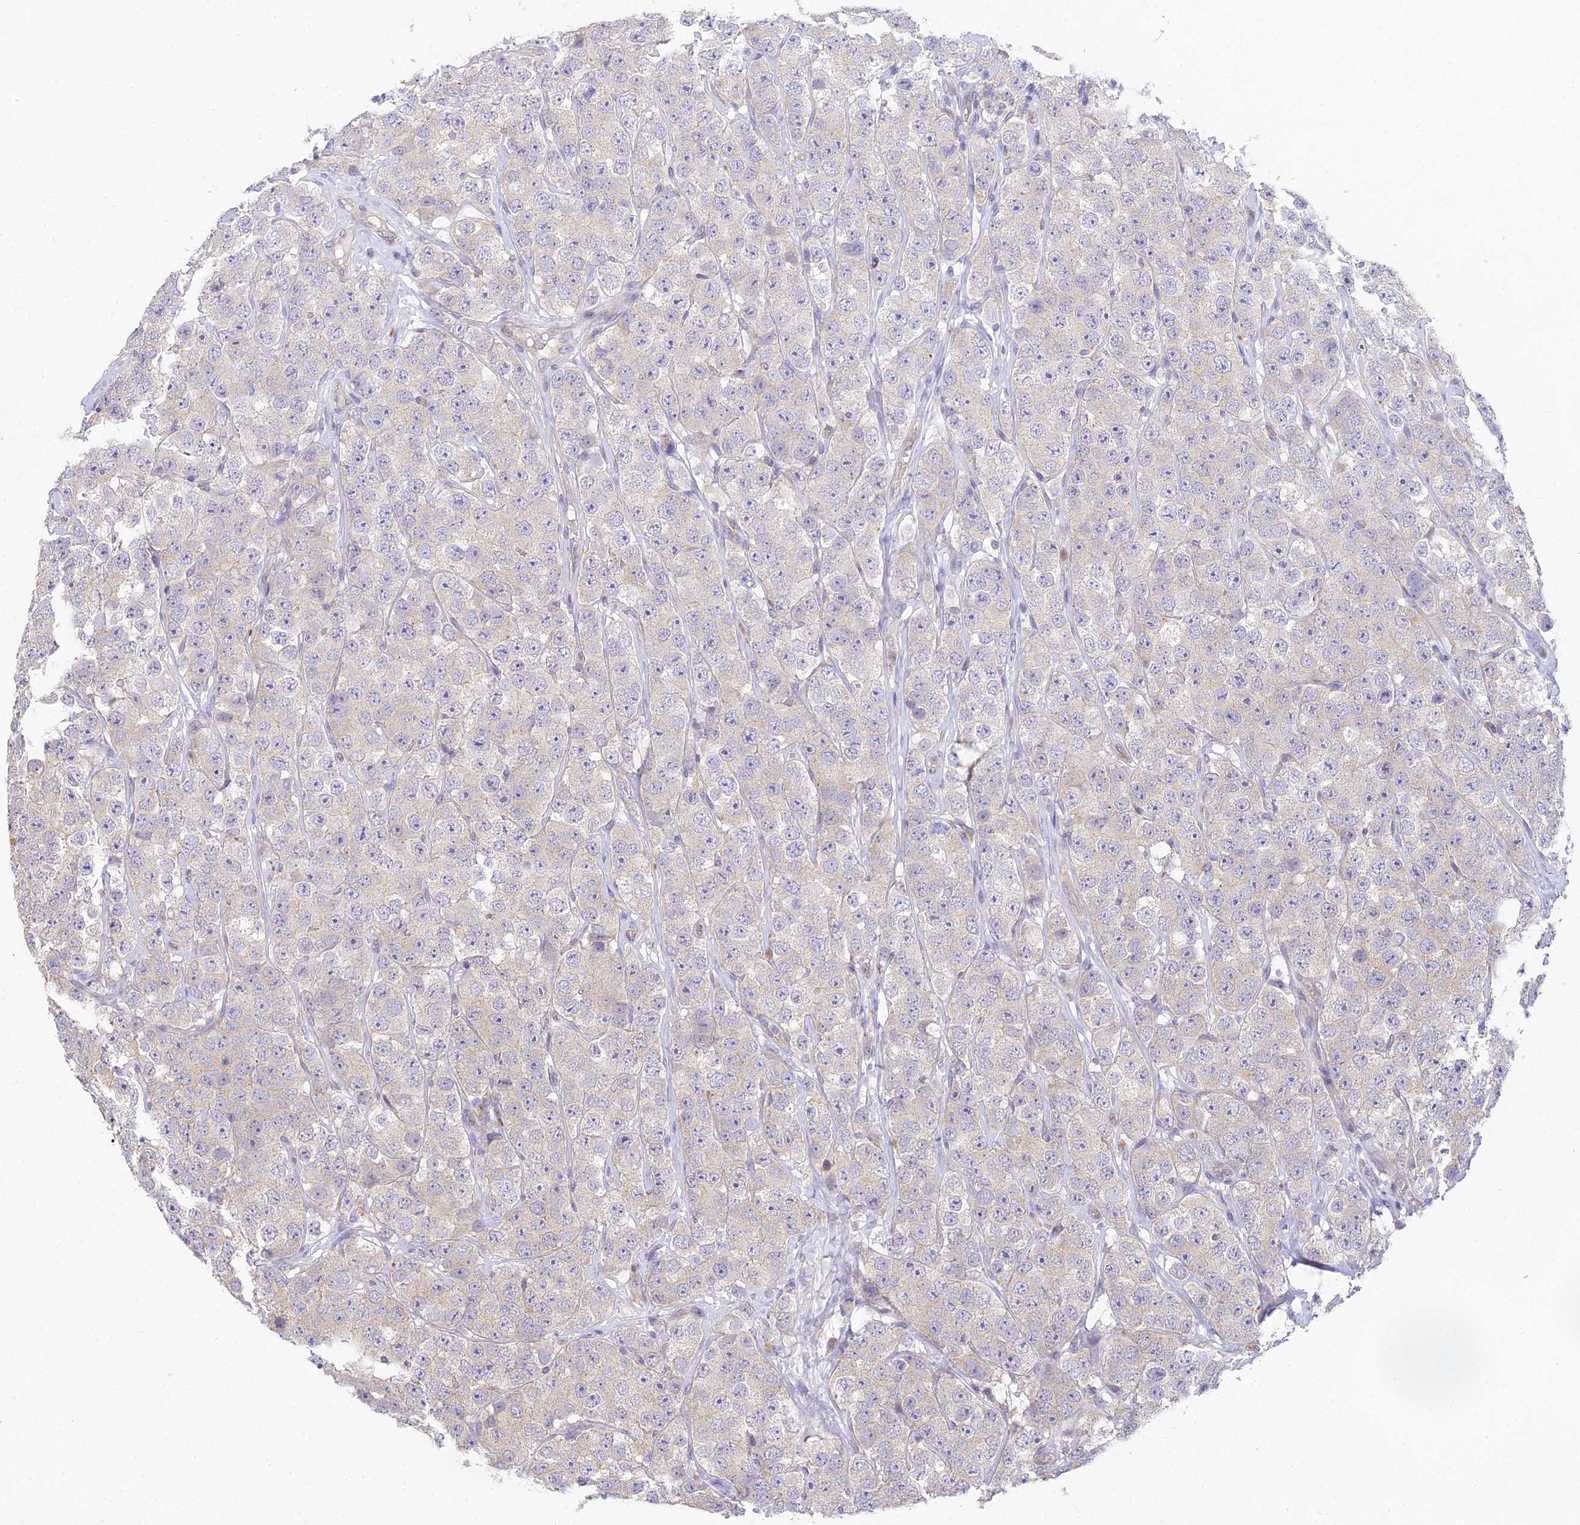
{"staining": {"intensity": "negative", "quantity": "none", "location": "none"}, "tissue": "testis cancer", "cell_type": "Tumor cells", "image_type": "cancer", "snomed": [{"axis": "morphology", "description": "Seminoma, NOS"}, {"axis": "topography", "description": "Testis"}], "caption": "Immunohistochemistry (IHC) micrograph of seminoma (testis) stained for a protein (brown), which displays no expression in tumor cells.", "gene": "METTL26", "patient": {"sex": "male", "age": 28}}